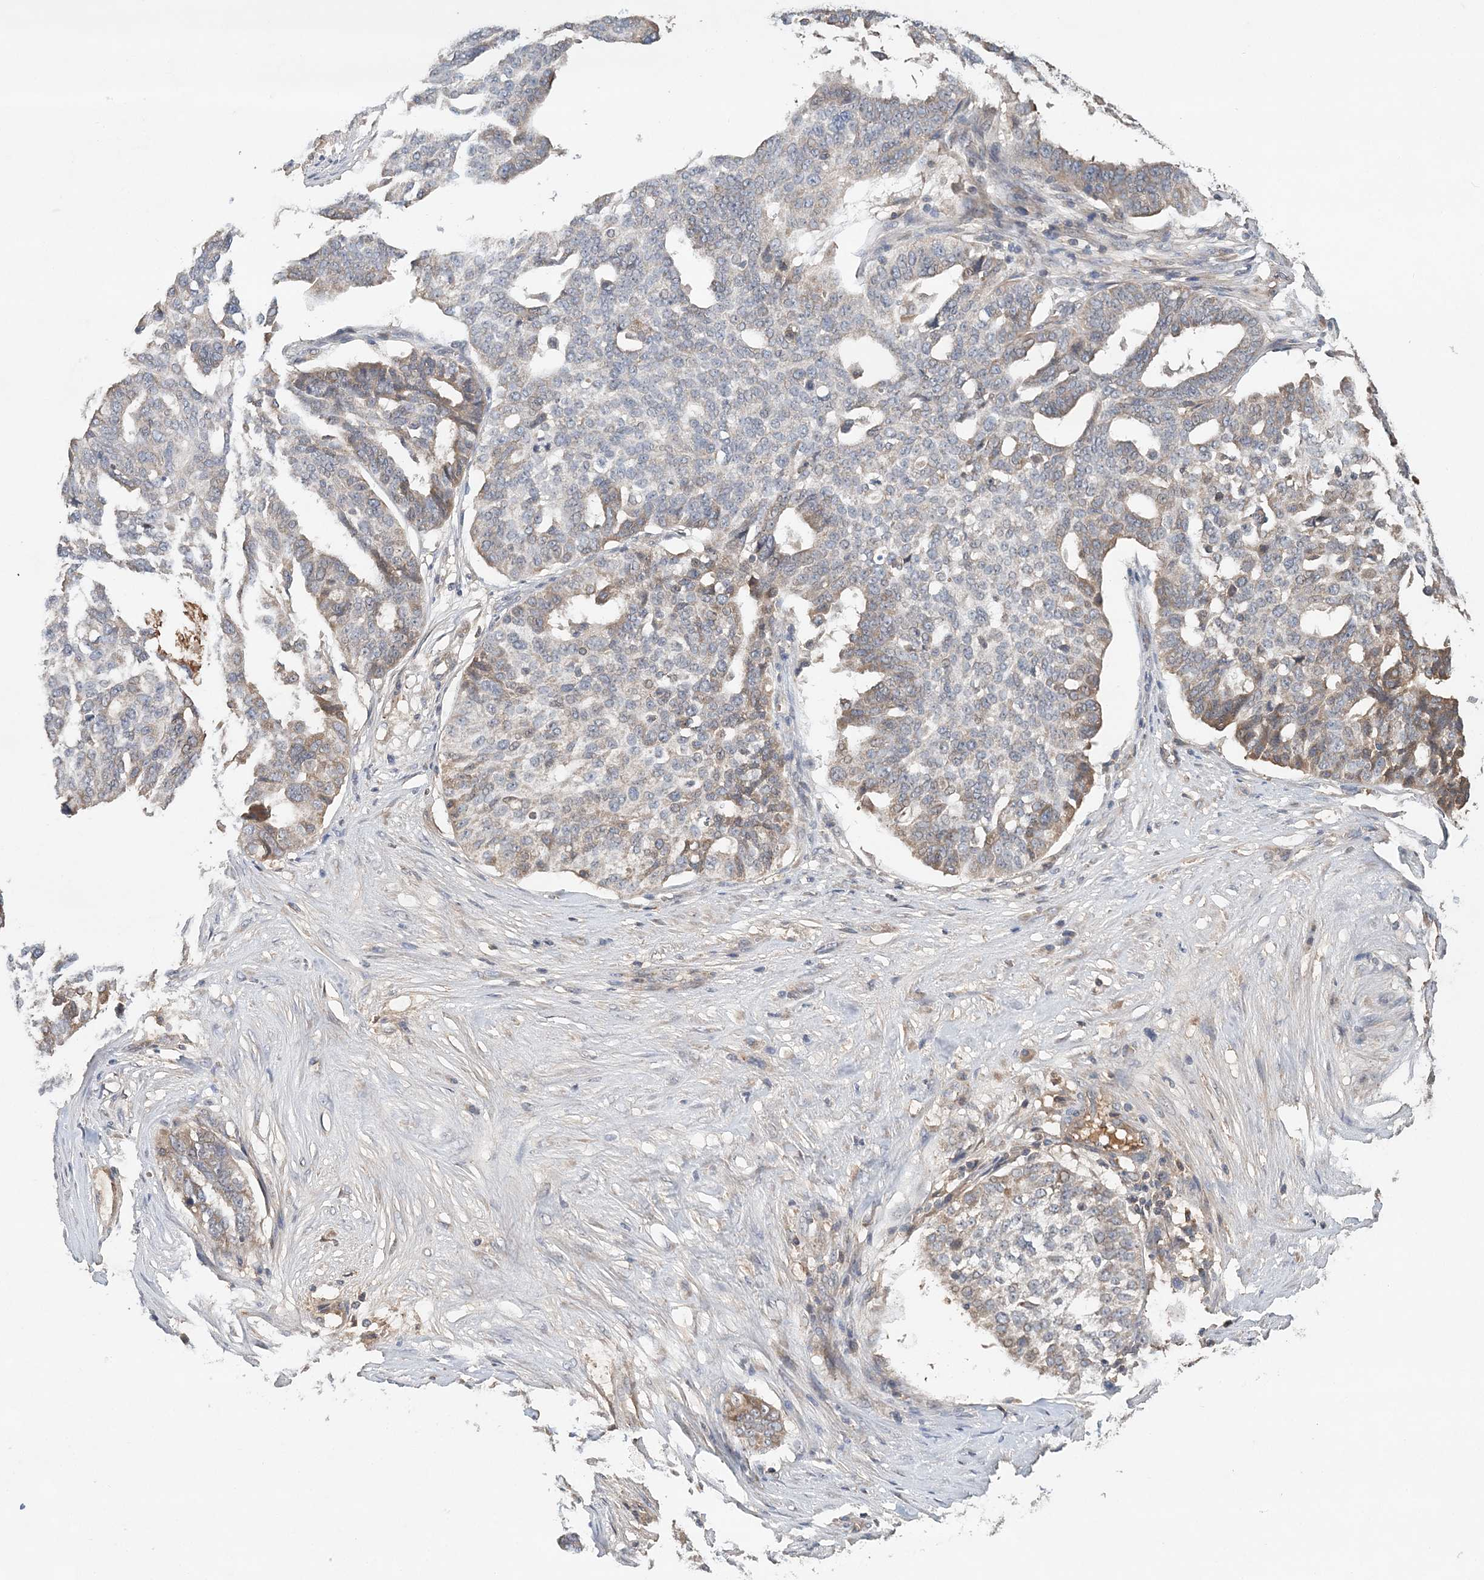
{"staining": {"intensity": "weak", "quantity": "<25%", "location": "cytoplasmic/membranous"}, "tissue": "ovarian cancer", "cell_type": "Tumor cells", "image_type": "cancer", "snomed": [{"axis": "morphology", "description": "Cystadenocarcinoma, serous, NOS"}, {"axis": "topography", "description": "Ovary"}], "caption": "Immunohistochemical staining of human ovarian cancer displays no significant positivity in tumor cells.", "gene": "SYCP3", "patient": {"sex": "female", "age": 59}}